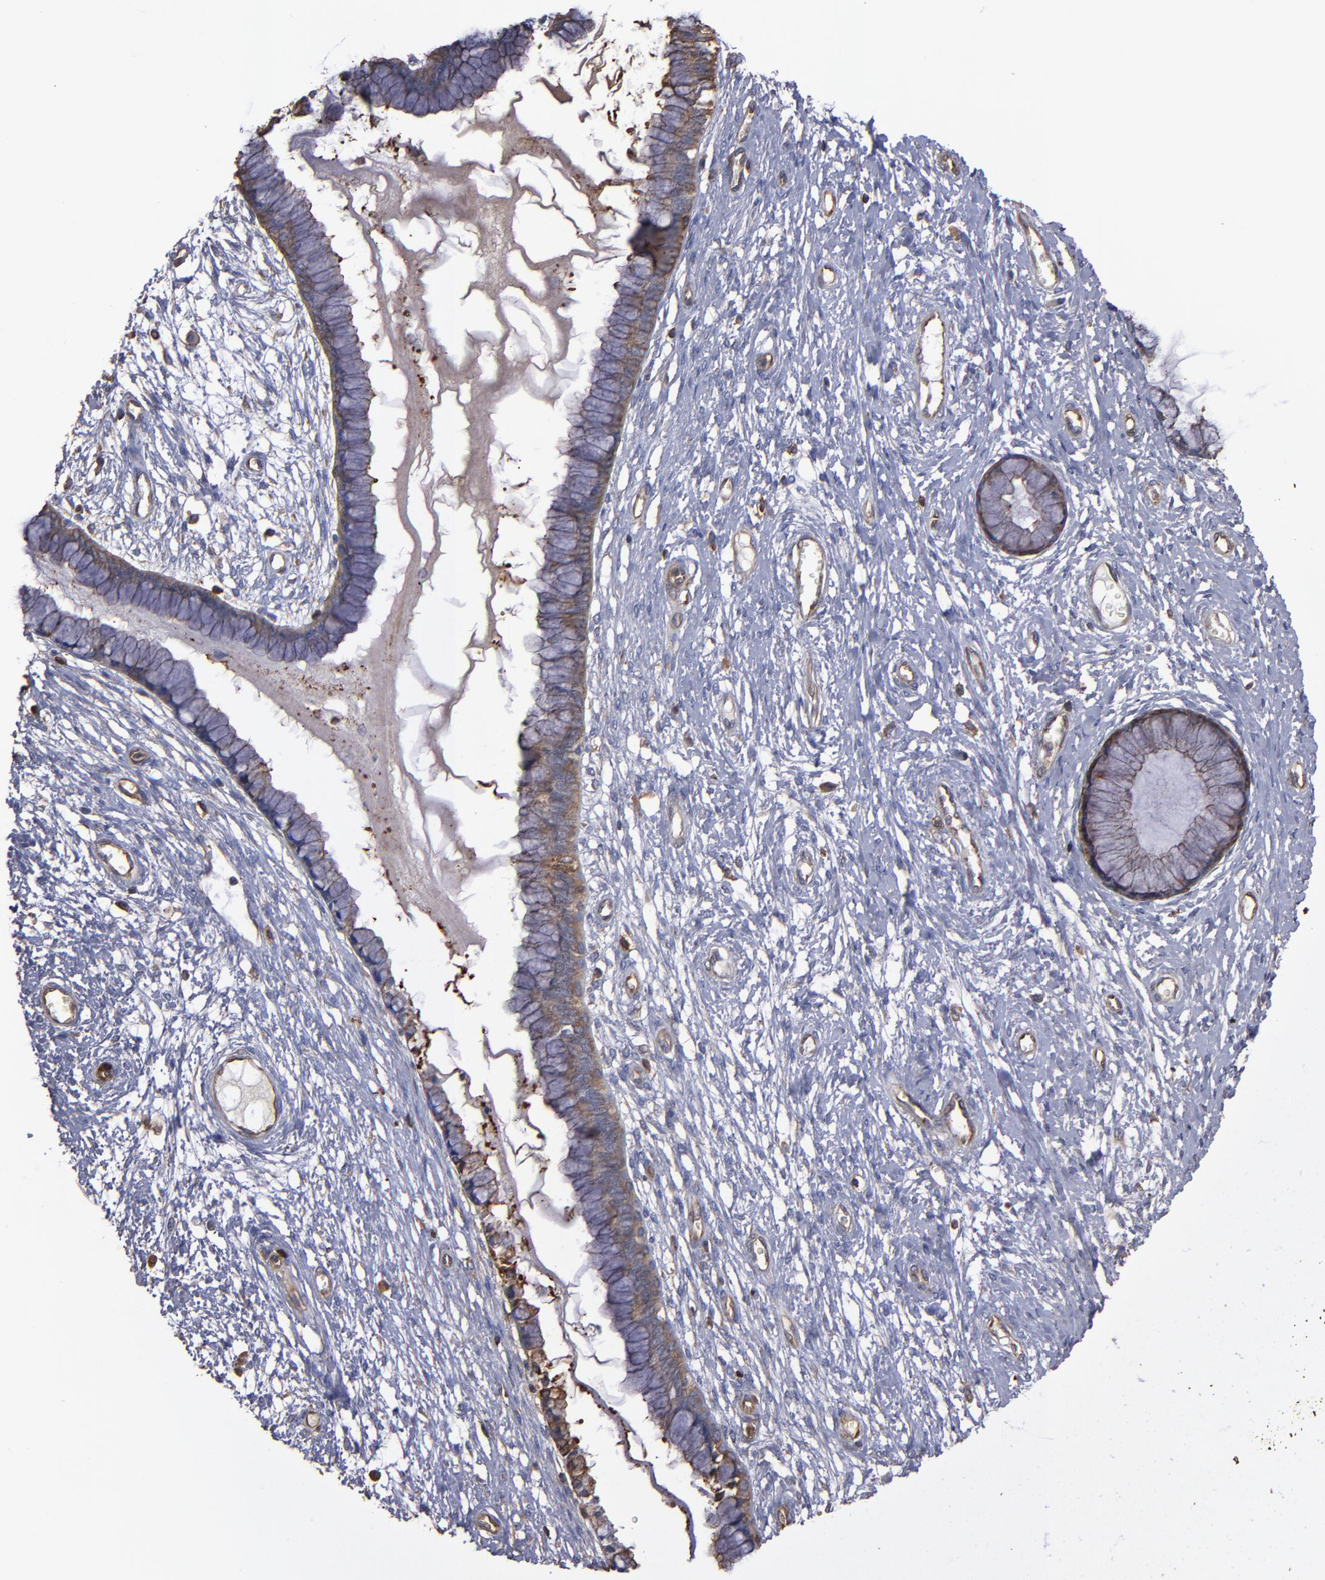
{"staining": {"intensity": "weak", "quantity": ">75%", "location": "cytoplasmic/membranous"}, "tissue": "cervix", "cell_type": "Glandular cells", "image_type": "normal", "snomed": [{"axis": "morphology", "description": "Normal tissue, NOS"}, {"axis": "topography", "description": "Cervix"}], "caption": "Immunohistochemical staining of unremarkable cervix shows low levels of weak cytoplasmic/membranous positivity in approximately >75% of glandular cells.", "gene": "ACTN4", "patient": {"sex": "female", "age": 55}}